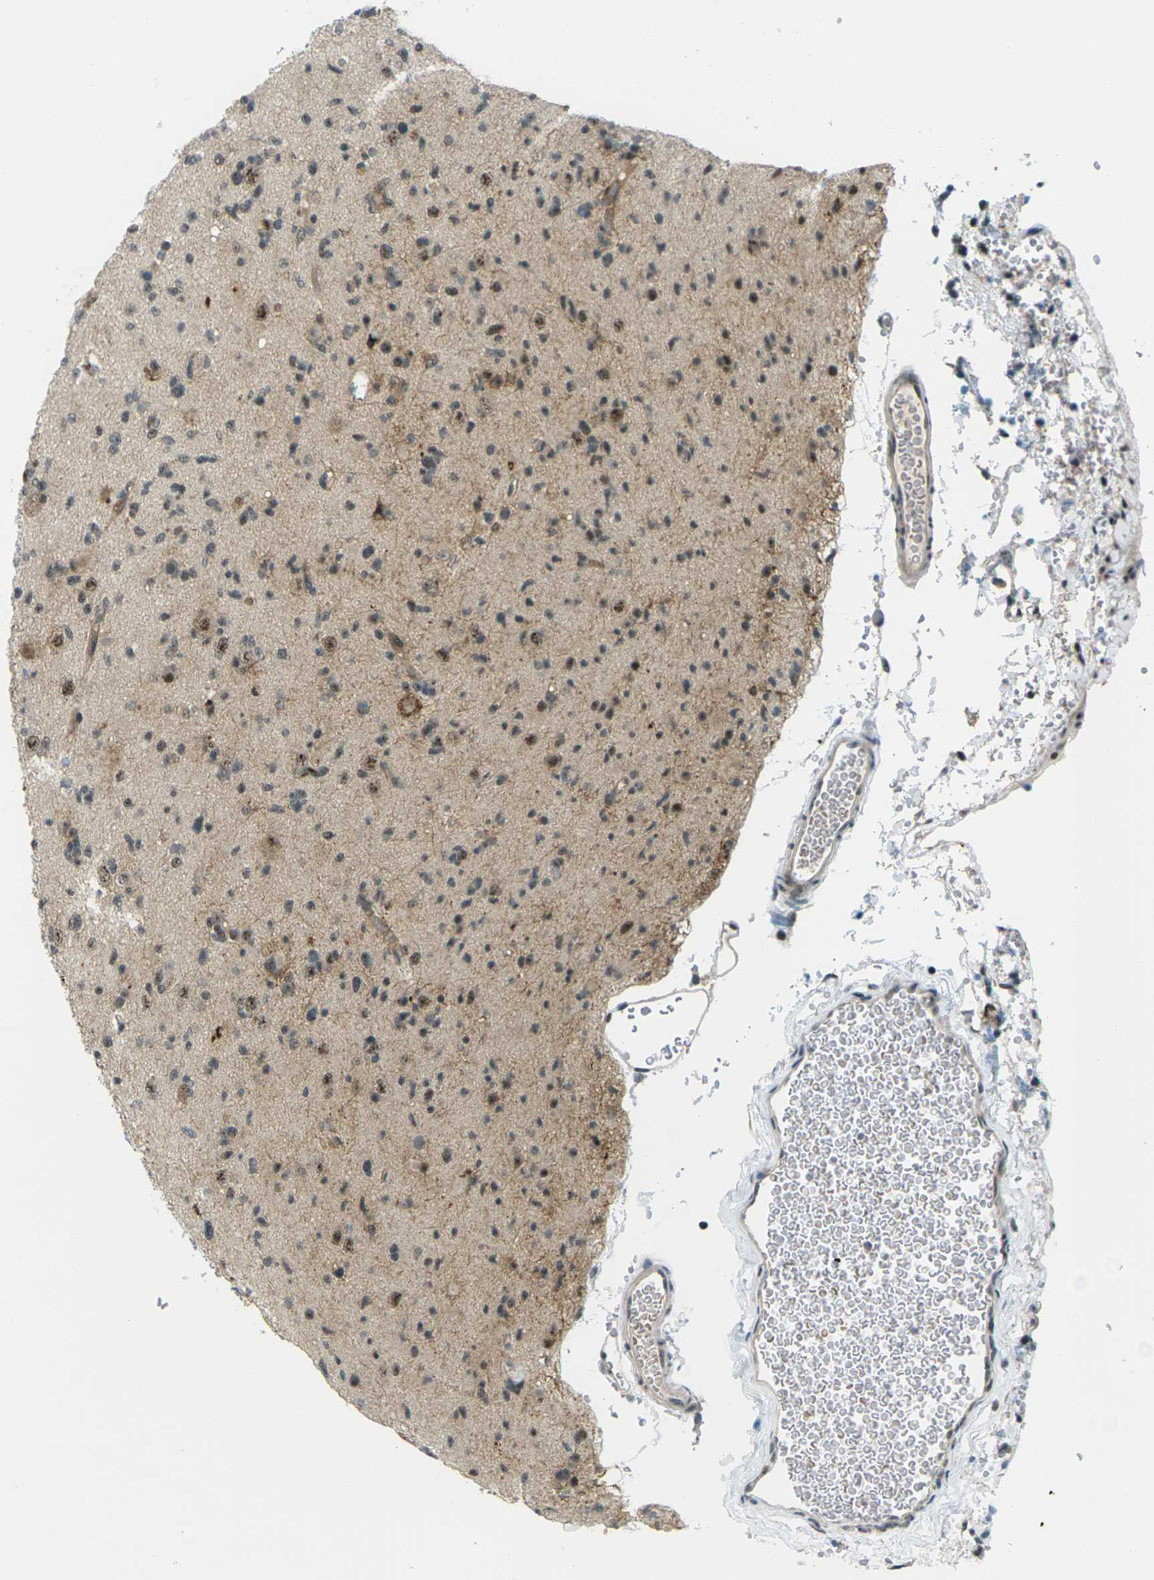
{"staining": {"intensity": "moderate", "quantity": ">75%", "location": "cytoplasmic/membranous,nuclear"}, "tissue": "glioma", "cell_type": "Tumor cells", "image_type": "cancer", "snomed": [{"axis": "morphology", "description": "Glioma, malignant, Low grade"}, {"axis": "topography", "description": "Brain"}], "caption": "Immunohistochemical staining of glioma displays medium levels of moderate cytoplasmic/membranous and nuclear expression in approximately >75% of tumor cells.", "gene": "UBE2S", "patient": {"sex": "female", "age": 22}}